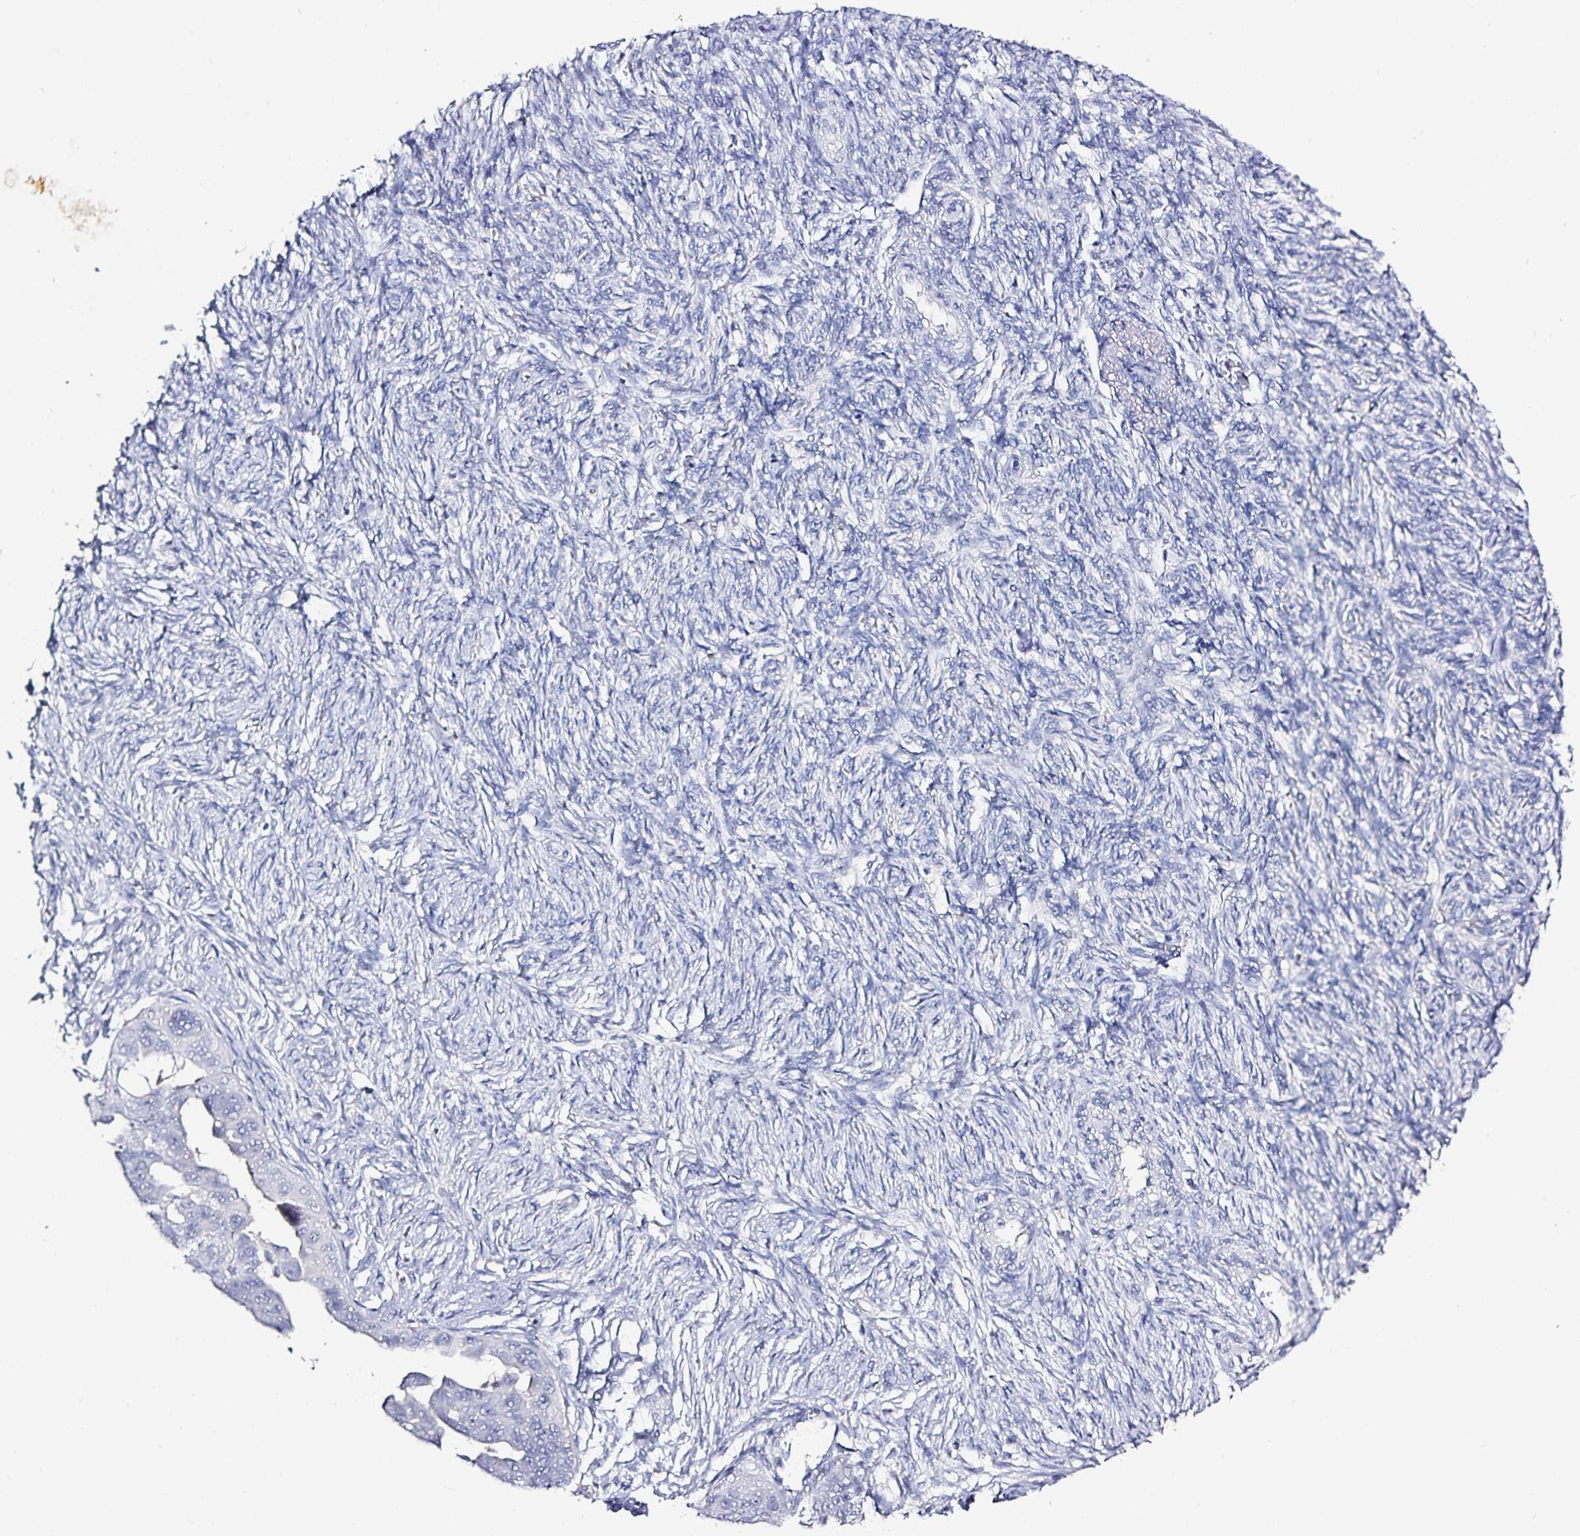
{"staining": {"intensity": "negative", "quantity": "none", "location": "none"}, "tissue": "ovarian cancer", "cell_type": "Tumor cells", "image_type": "cancer", "snomed": [{"axis": "morphology", "description": "Carcinoma, endometroid"}, {"axis": "topography", "description": "Ovary"}], "caption": "Immunohistochemistry (IHC) image of neoplastic tissue: human endometroid carcinoma (ovarian) stained with DAB demonstrates no significant protein staining in tumor cells.", "gene": "TTR", "patient": {"sex": "female", "age": 70}}